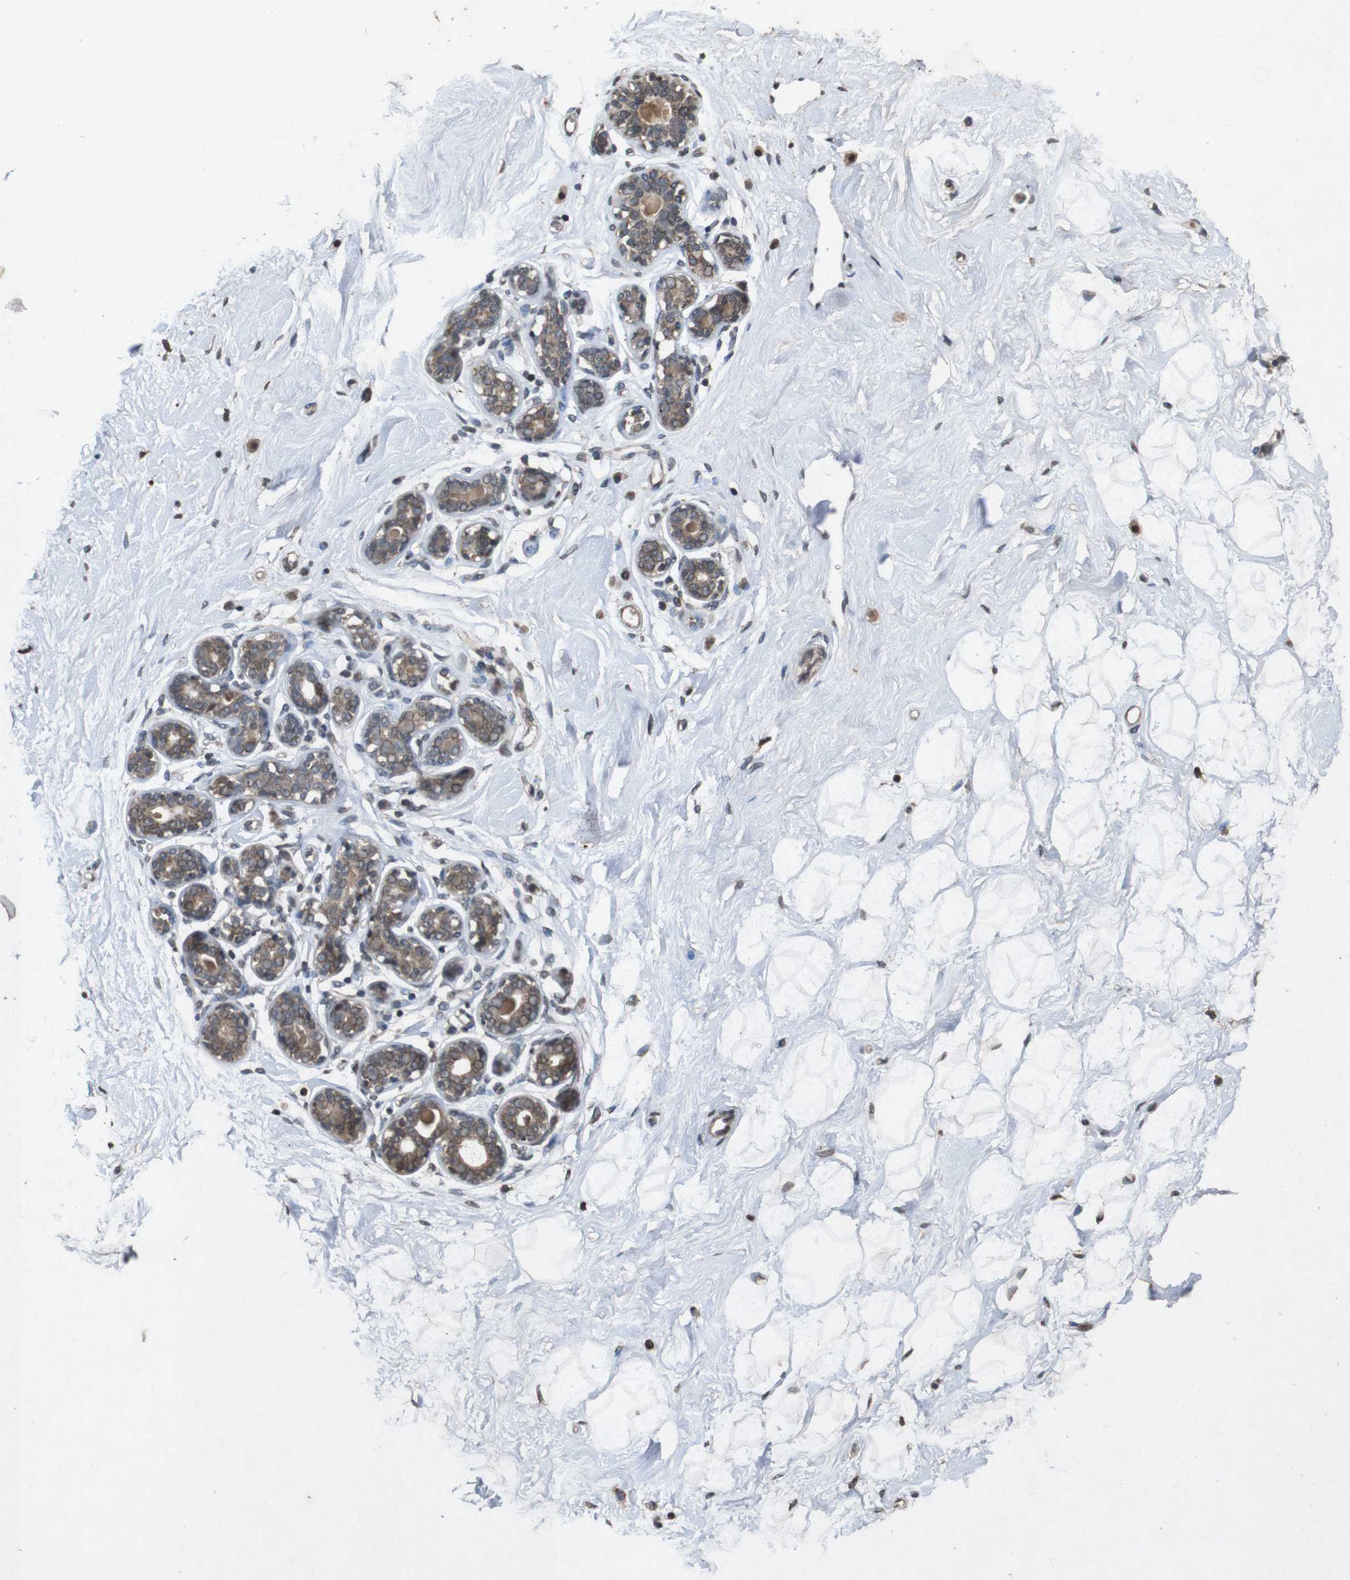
{"staining": {"intensity": "weak", "quantity": ">75%", "location": "nuclear"}, "tissue": "breast", "cell_type": "Adipocytes", "image_type": "normal", "snomed": [{"axis": "morphology", "description": "Normal tissue, NOS"}, {"axis": "topography", "description": "Breast"}], "caption": "Immunohistochemistry photomicrograph of unremarkable human breast stained for a protein (brown), which demonstrates low levels of weak nuclear expression in about >75% of adipocytes.", "gene": "SORL1", "patient": {"sex": "female", "age": 23}}